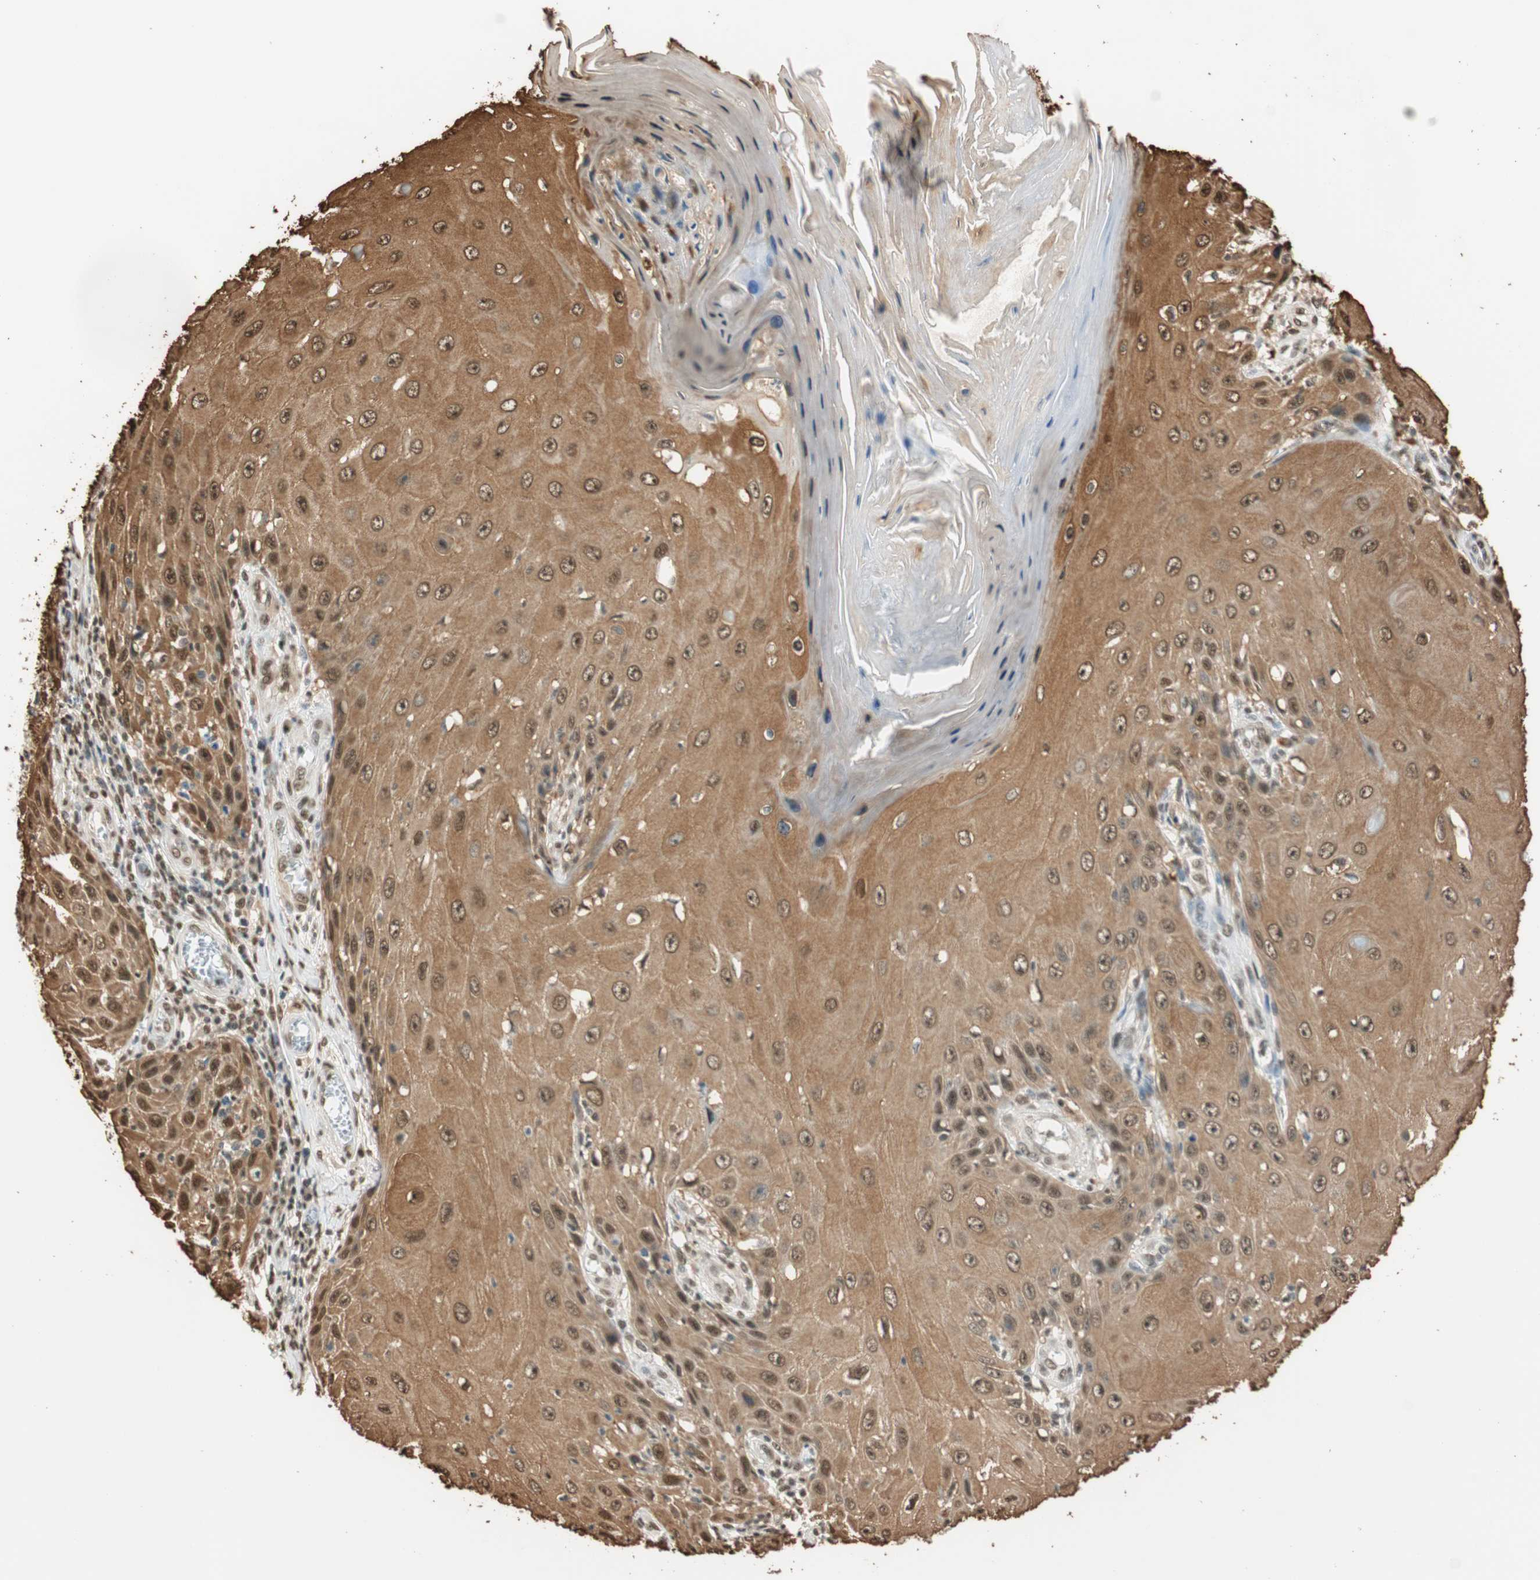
{"staining": {"intensity": "strong", "quantity": ">75%", "location": "cytoplasmic/membranous,nuclear"}, "tissue": "skin cancer", "cell_type": "Tumor cells", "image_type": "cancer", "snomed": [{"axis": "morphology", "description": "Squamous cell carcinoma, NOS"}, {"axis": "topography", "description": "Skin"}], "caption": "A micrograph of human skin cancer (squamous cell carcinoma) stained for a protein reveals strong cytoplasmic/membranous and nuclear brown staining in tumor cells.", "gene": "FANCG", "patient": {"sex": "female", "age": 73}}